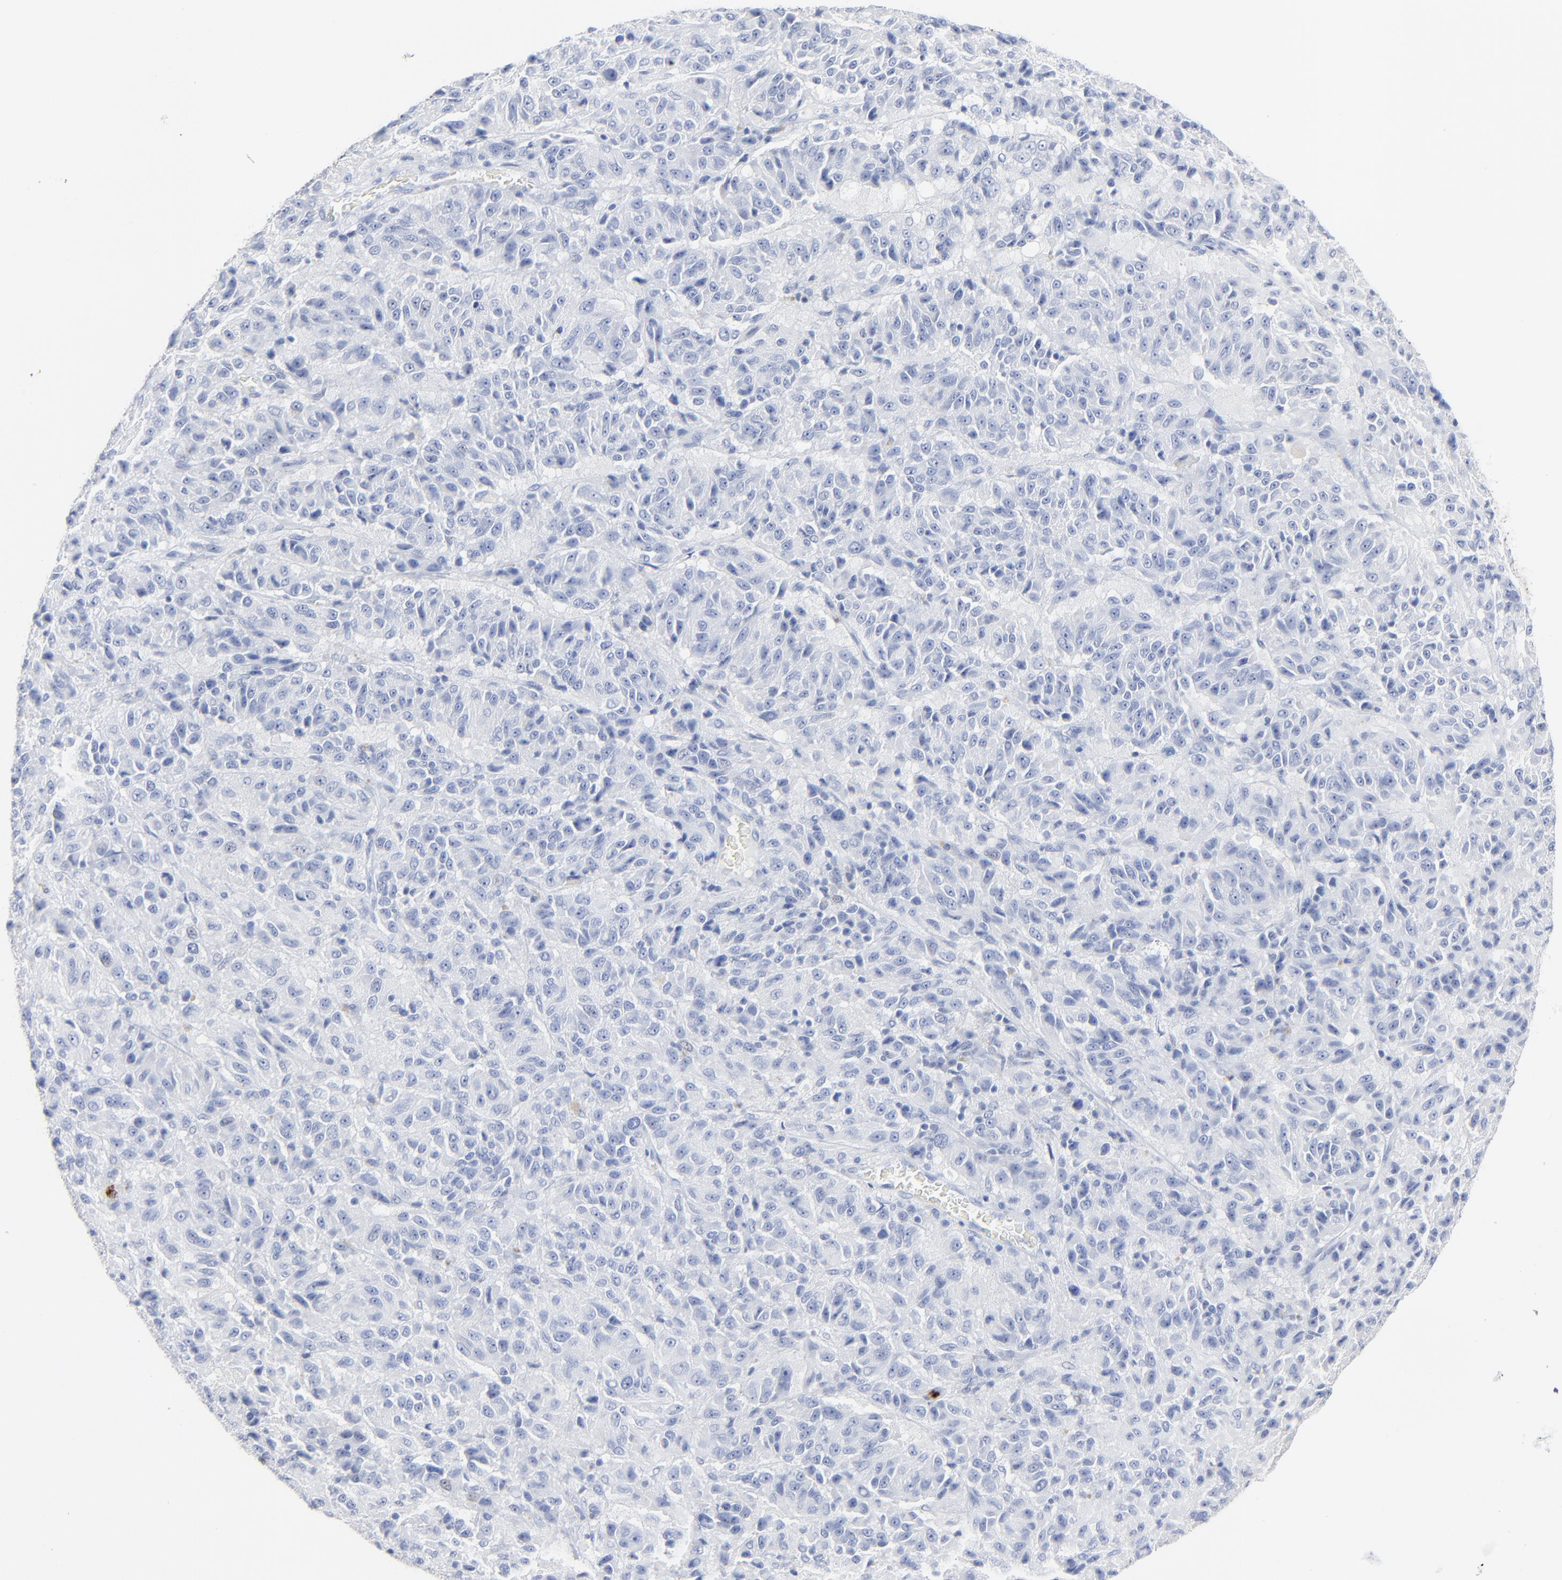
{"staining": {"intensity": "negative", "quantity": "none", "location": "none"}, "tissue": "melanoma", "cell_type": "Tumor cells", "image_type": "cancer", "snomed": [{"axis": "morphology", "description": "Malignant melanoma, Metastatic site"}, {"axis": "topography", "description": "Lung"}], "caption": "Tumor cells show no significant positivity in malignant melanoma (metastatic site).", "gene": "LCN2", "patient": {"sex": "male", "age": 64}}